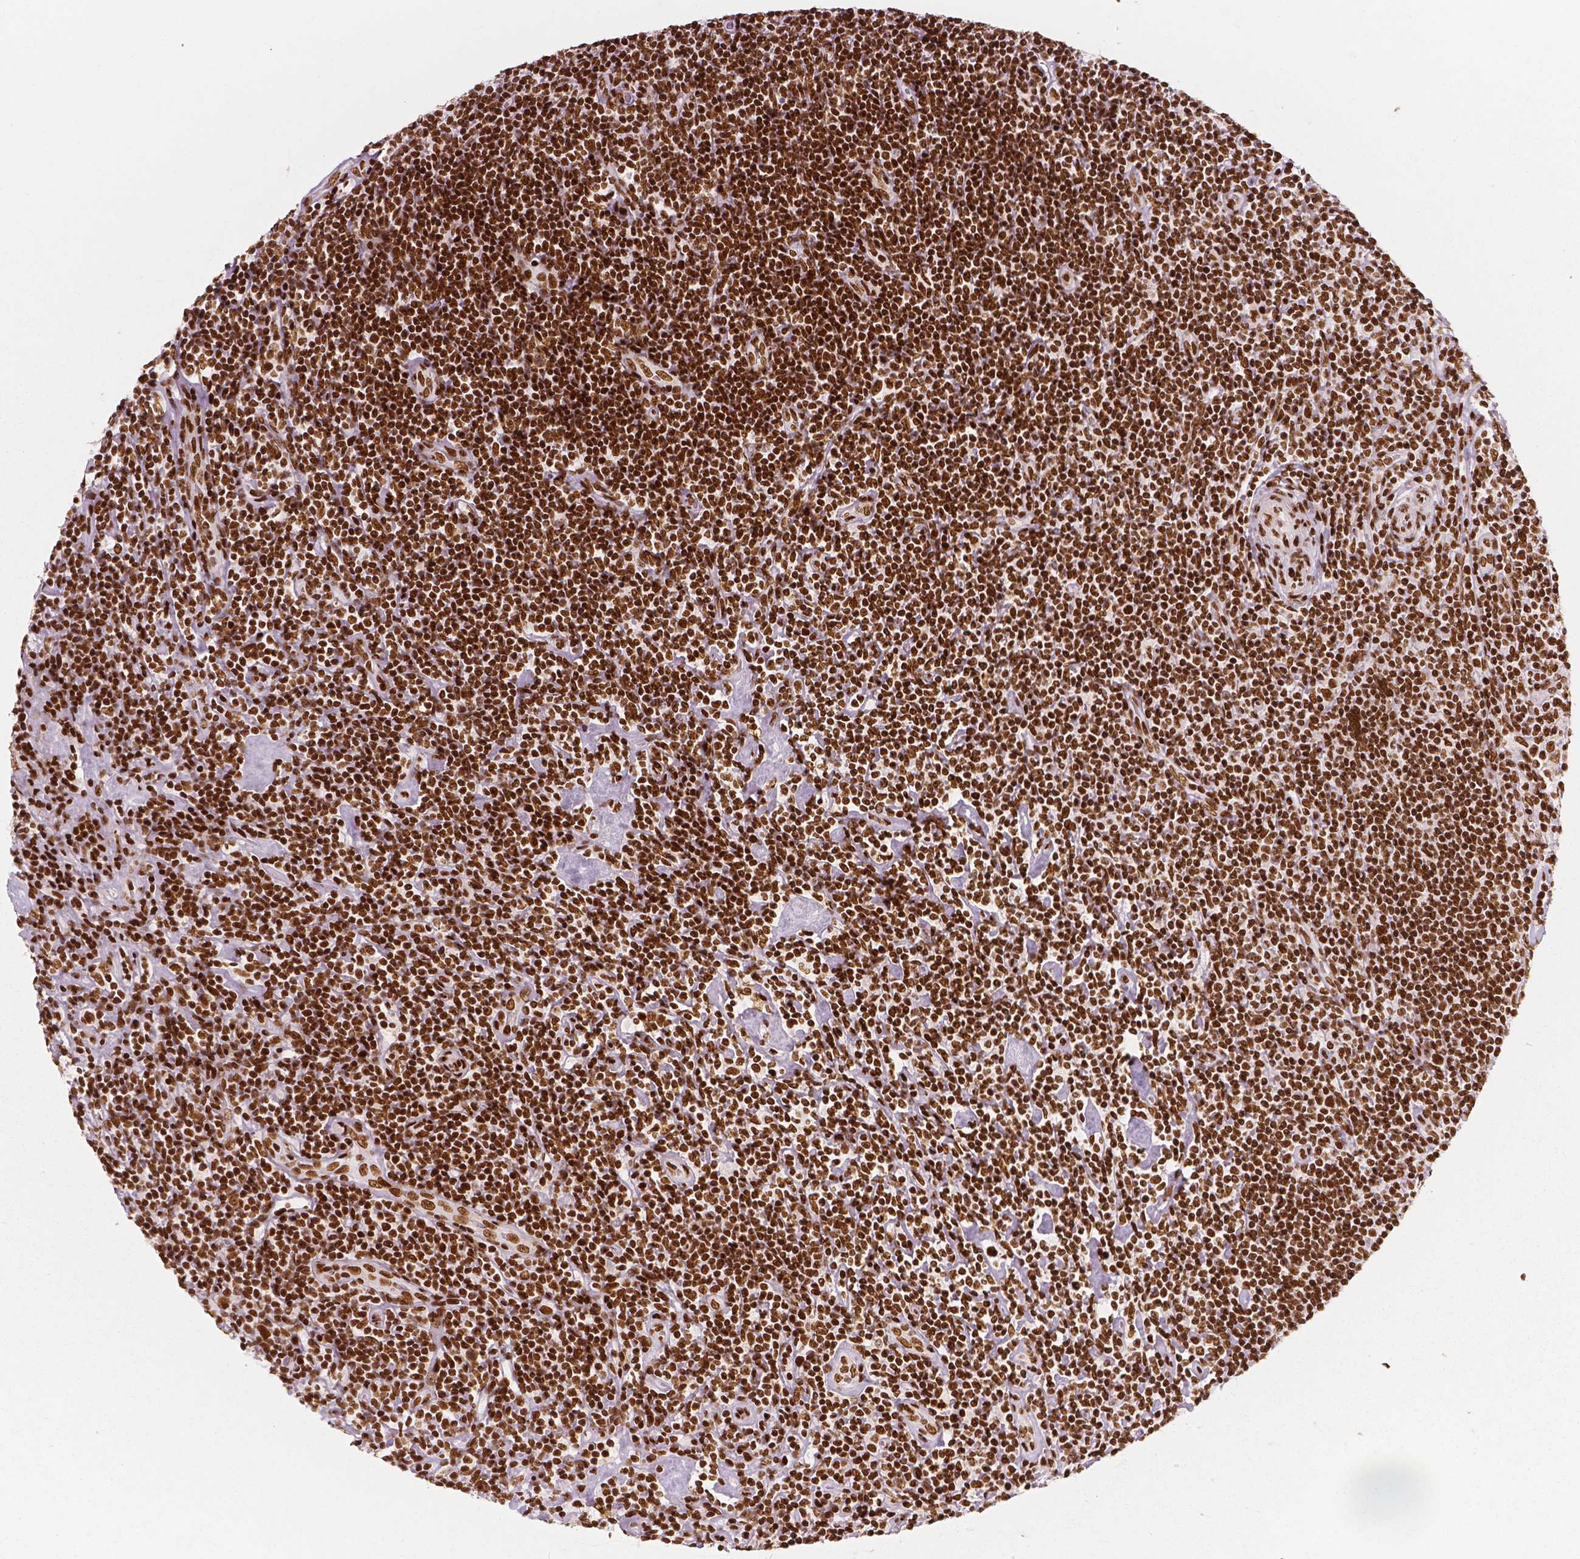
{"staining": {"intensity": "moderate", "quantity": ">75%", "location": "nuclear"}, "tissue": "lymphoma", "cell_type": "Tumor cells", "image_type": "cancer", "snomed": [{"axis": "morphology", "description": "Hodgkin's disease, NOS"}, {"axis": "topography", "description": "Lymph node"}], "caption": "A medium amount of moderate nuclear positivity is seen in approximately >75% of tumor cells in Hodgkin's disease tissue.", "gene": "BRD4", "patient": {"sex": "male", "age": 40}}